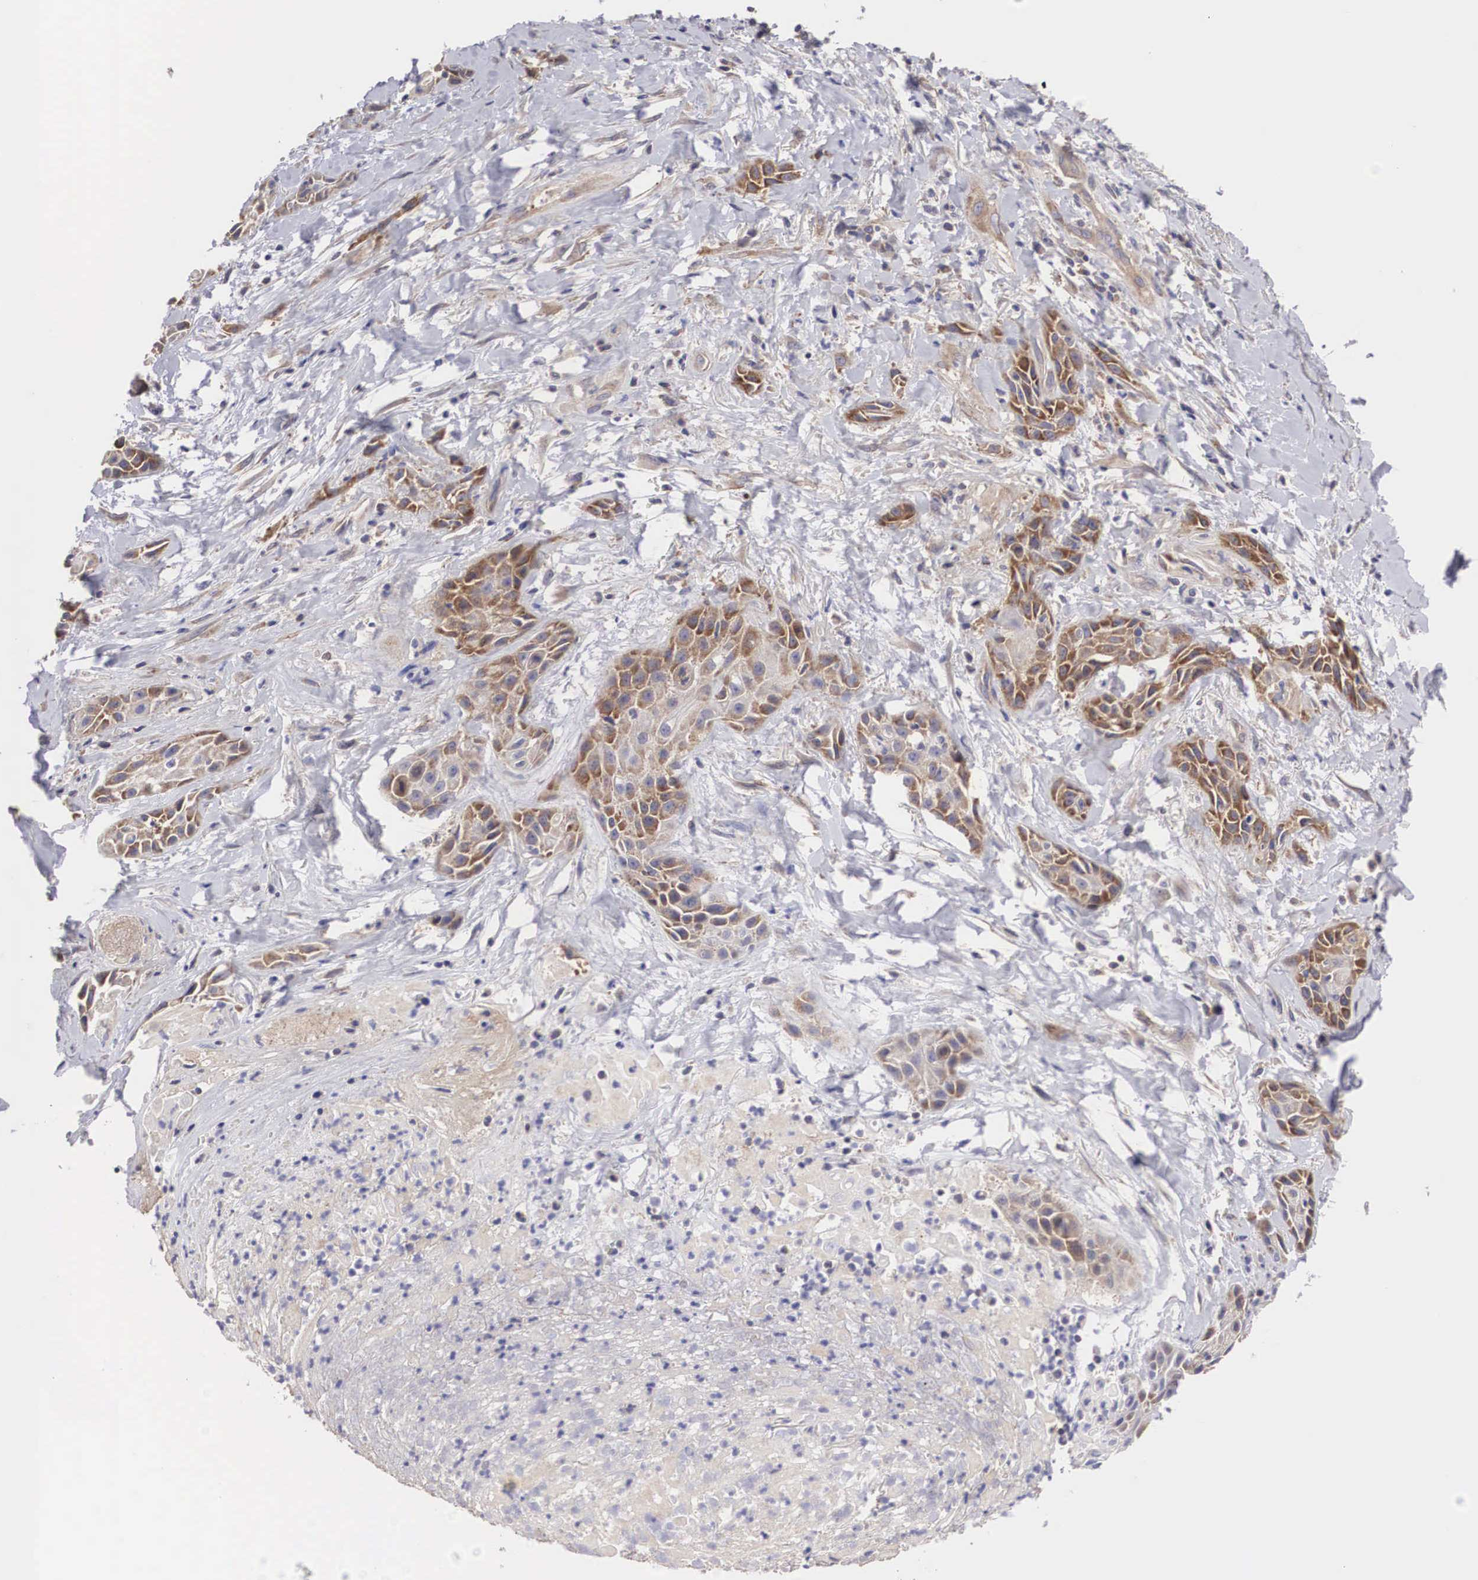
{"staining": {"intensity": "weak", "quantity": "25%-75%", "location": "cytoplasmic/membranous"}, "tissue": "skin cancer", "cell_type": "Tumor cells", "image_type": "cancer", "snomed": [{"axis": "morphology", "description": "Squamous cell carcinoma, NOS"}, {"axis": "topography", "description": "Skin"}, {"axis": "topography", "description": "Anal"}], "caption": "Skin cancer (squamous cell carcinoma) tissue demonstrates weak cytoplasmic/membranous expression in about 25%-75% of tumor cells, visualized by immunohistochemistry.", "gene": "TXLNG", "patient": {"sex": "male", "age": 64}}